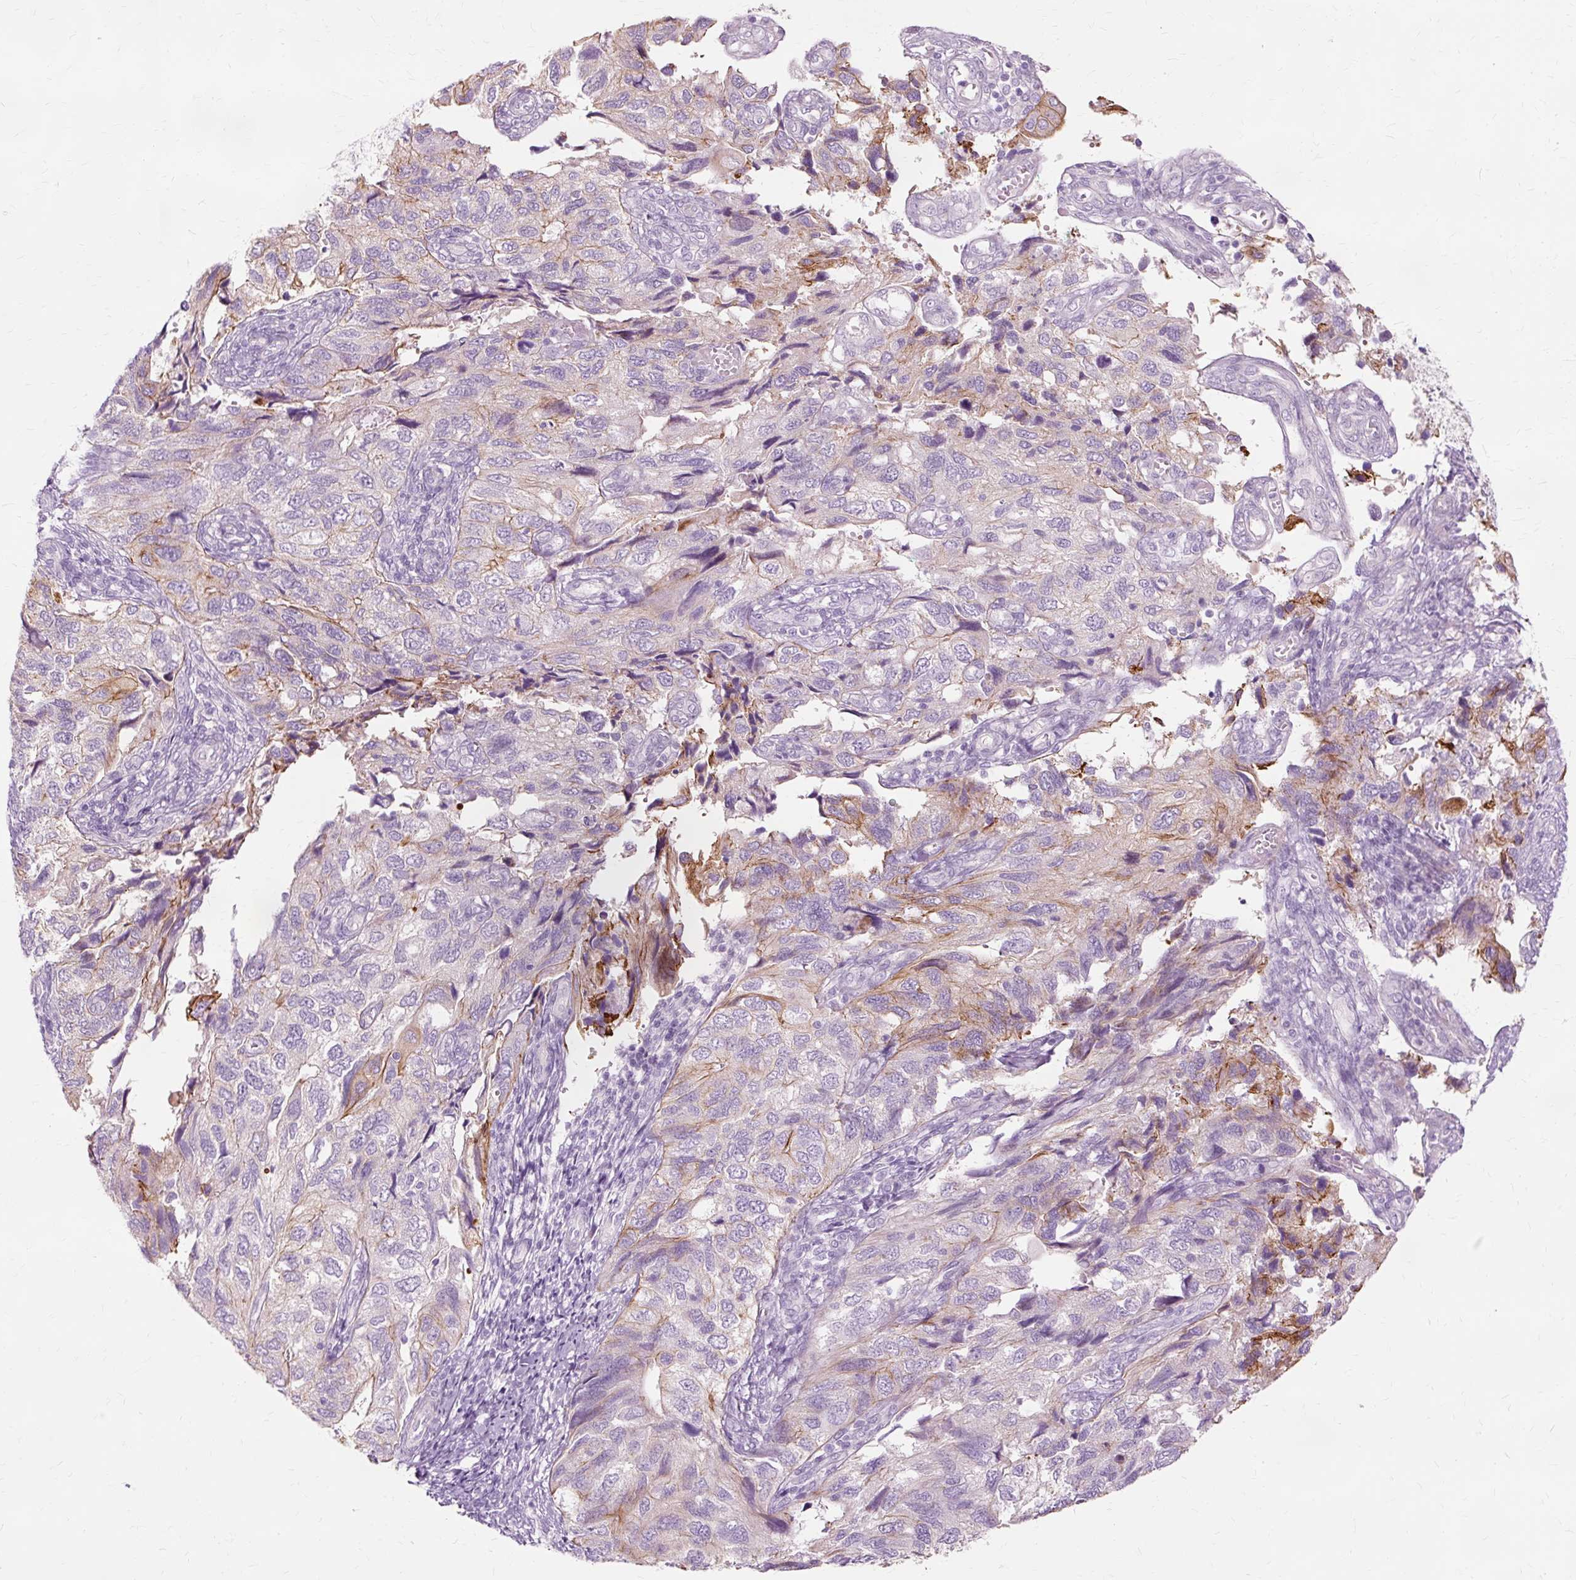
{"staining": {"intensity": "moderate", "quantity": "<25%", "location": "cytoplasmic/membranous"}, "tissue": "endometrial cancer", "cell_type": "Tumor cells", "image_type": "cancer", "snomed": [{"axis": "morphology", "description": "Carcinoma, NOS"}, {"axis": "topography", "description": "Uterus"}], "caption": "Immunohistochemistry micrograph of endometrial carcinoma stained for a protein (brown), which displays low levels of moderate cytoplasmic/membranous positivity in about <25% of tumor cells.", "gene": "DCTN4", "patient": {"sex": "female", "age": 76}}